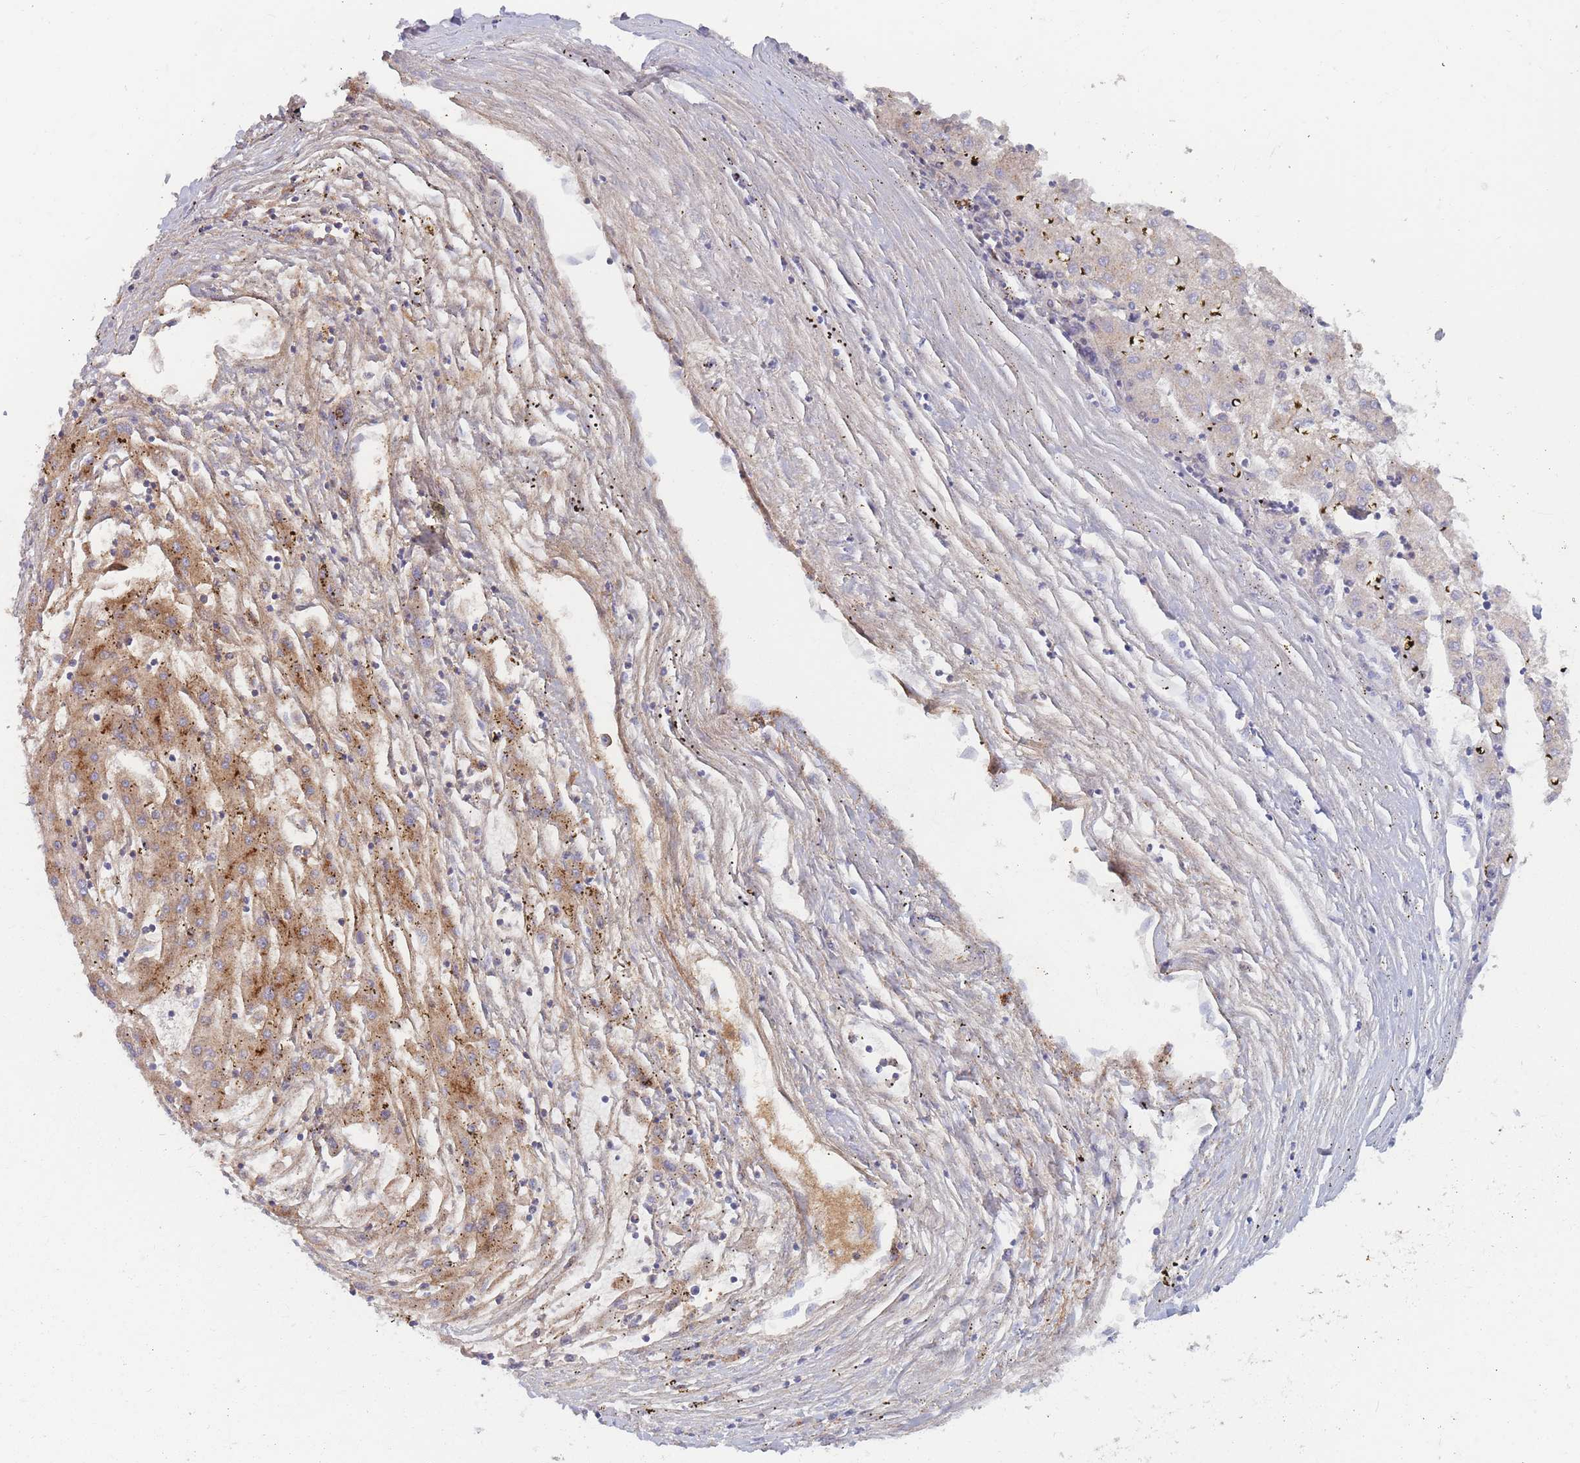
{"staining": {"intensity": "moderate", "quantity": "25%-75%", "location": "cytoplasmic/membranous"}, "tissue": "liver cancer", "cell_type": "Tumor cells", "image_type": "cancer", "snomed": [{"axis": "morphology", "description": "Carcinoma, Hepatocellular, NOS"}, {"axis": "topography", "description": "Liver"}], "caption": "A photomicrograph of liver cancer (hepatocellular carcinoma) stained for a protein reveals moderate cytoplasmic/membranous brown staining in tumor cells. (DAB (3,3'-diaminobenzidine) = brown stain, brightfield microscopy at high magnification).", "gene": "PRG4", "patient": {"sex": "male", "age": 72}}